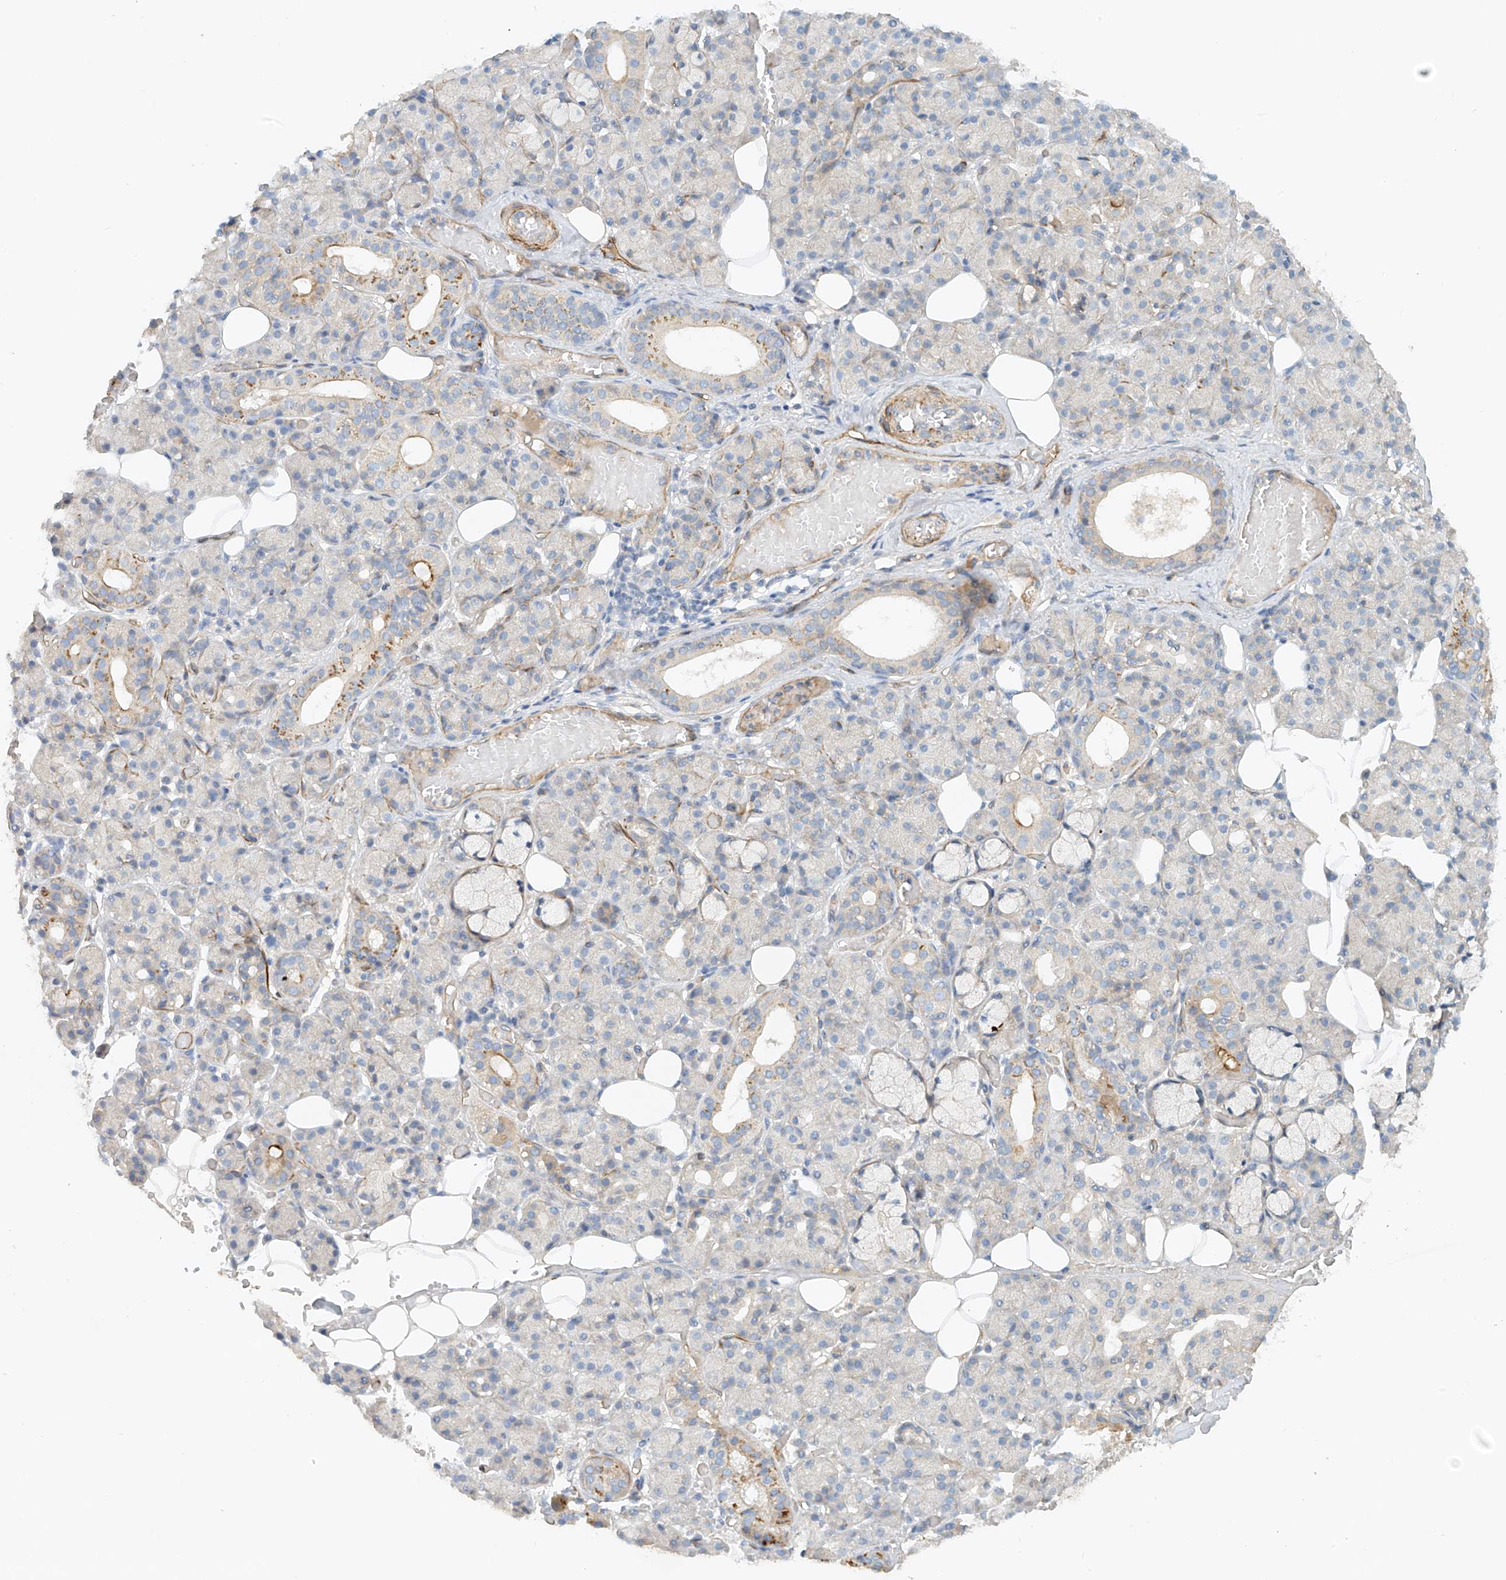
{"staining": {"intensity": "moderate", "quantity": "<25%", "location": "cytoplasmic/membranous"}, "tissue": "salivary gland", "cell_type": "Glandular cells", "image_type": "normal", "snomed": [{"axis": "morphology", "description": "Normal tissue, NOS"}, {"axis": "topography", "description": "Salivary gland"}], "caption": "Immunohistochemistry of benign human salivary gland exhibits low levels of moderate cytoplasmic/membranous staining in about <25% of glandular cells. (IHC, brightfield microscopy, high magnification).", "gene": "ENSG00000266202", "patient": {"sex": "male", "age": 63}}